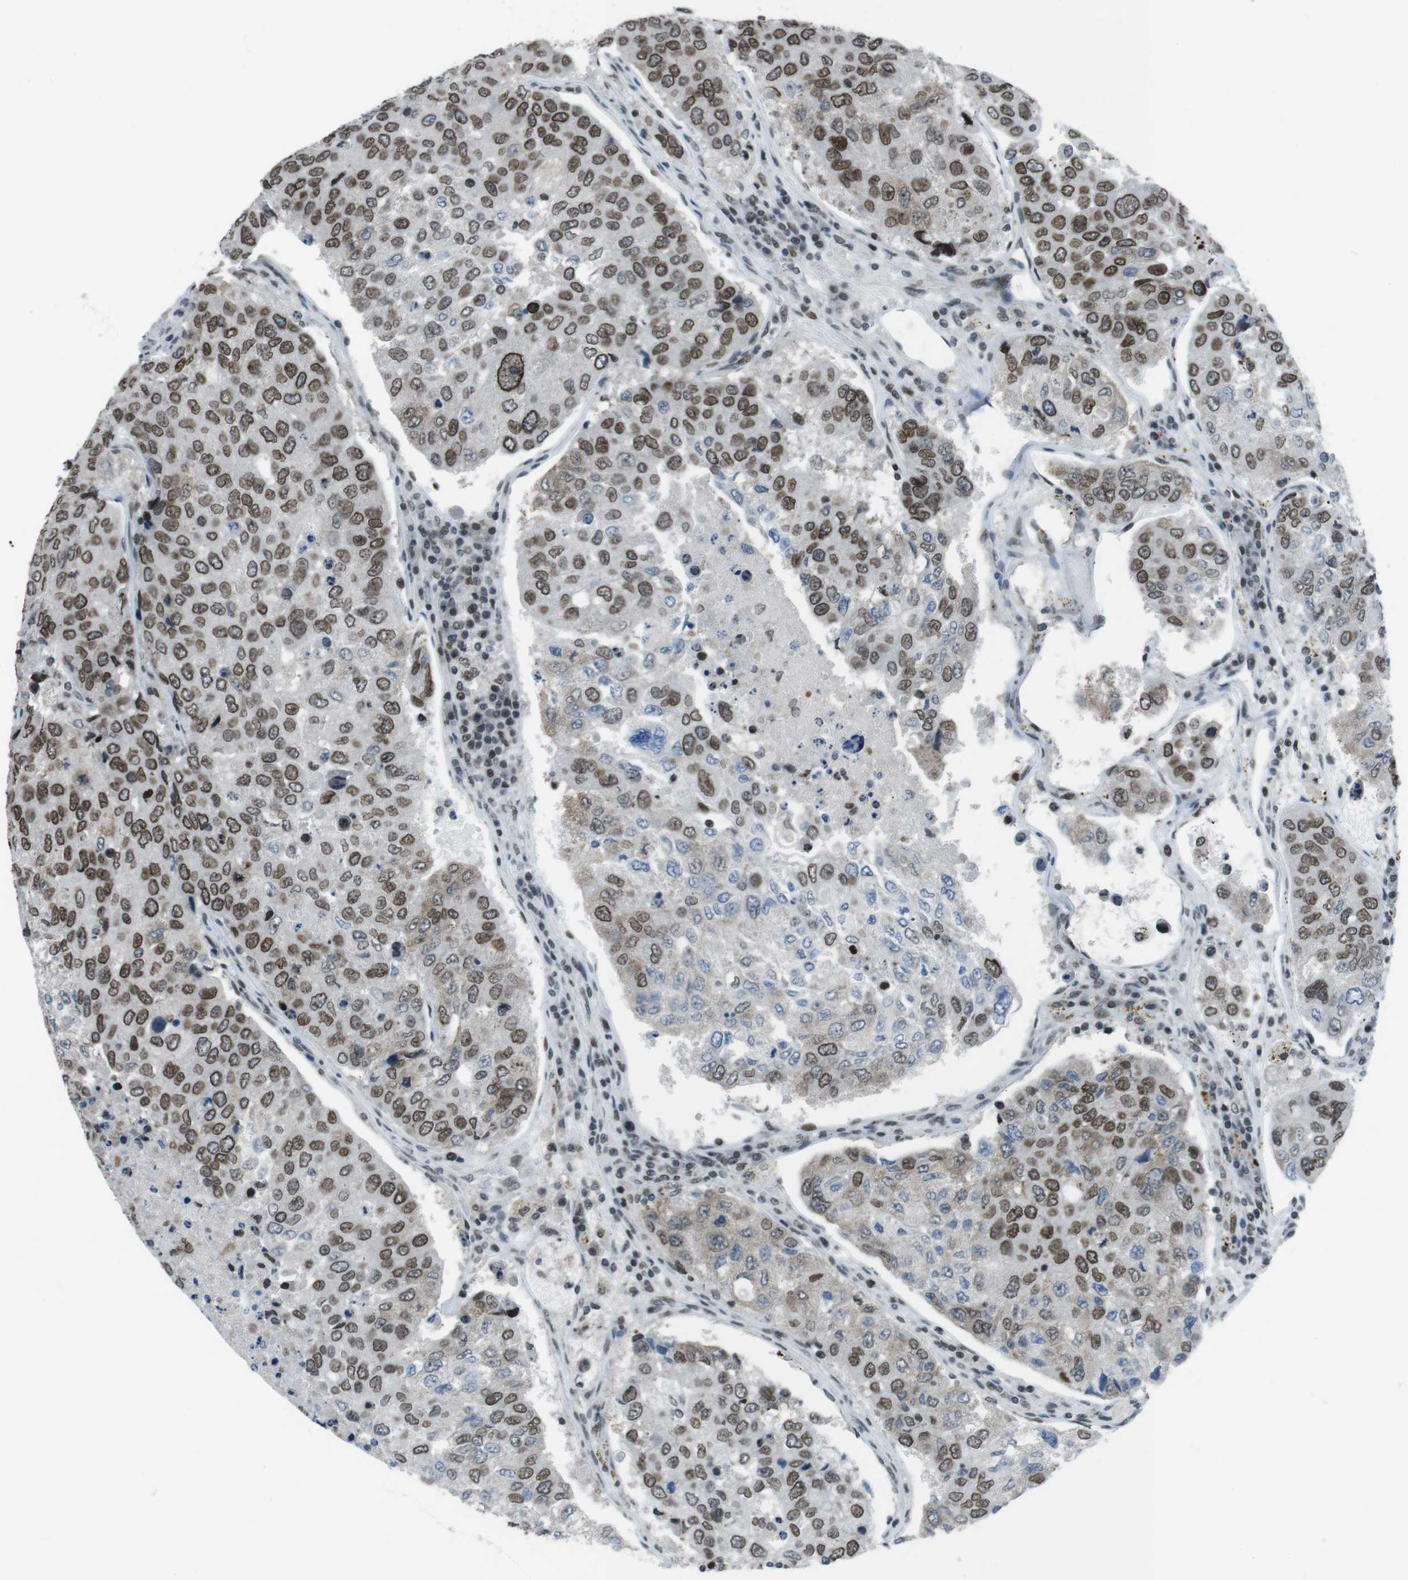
{"staining": {"intensity": "strong", "quantity": ">75%", "location": "cytoplasmic/membranous,nuclear"}, "tissue": "urothelial cancer", "cell_type": "Tumor cells", "image_type": "cancer", "snomed": [{"axis": "morphology", "description": "Urothelial carcinoma, High grade"}, {"axis": "topography", "description": "Lymph node"}, {"axis": "topography", "description": "Urinary bladder"}], "caption": "Immunohistochemical staining of urothelial carcinoma (high-grade) exhibits high levels of strong cytoplasmic/membranous and nuclear protein expression in approximately >75% of tumor cells.", "gene": "MAD1L1", "patient": {"sex": "male", "age": 51}}